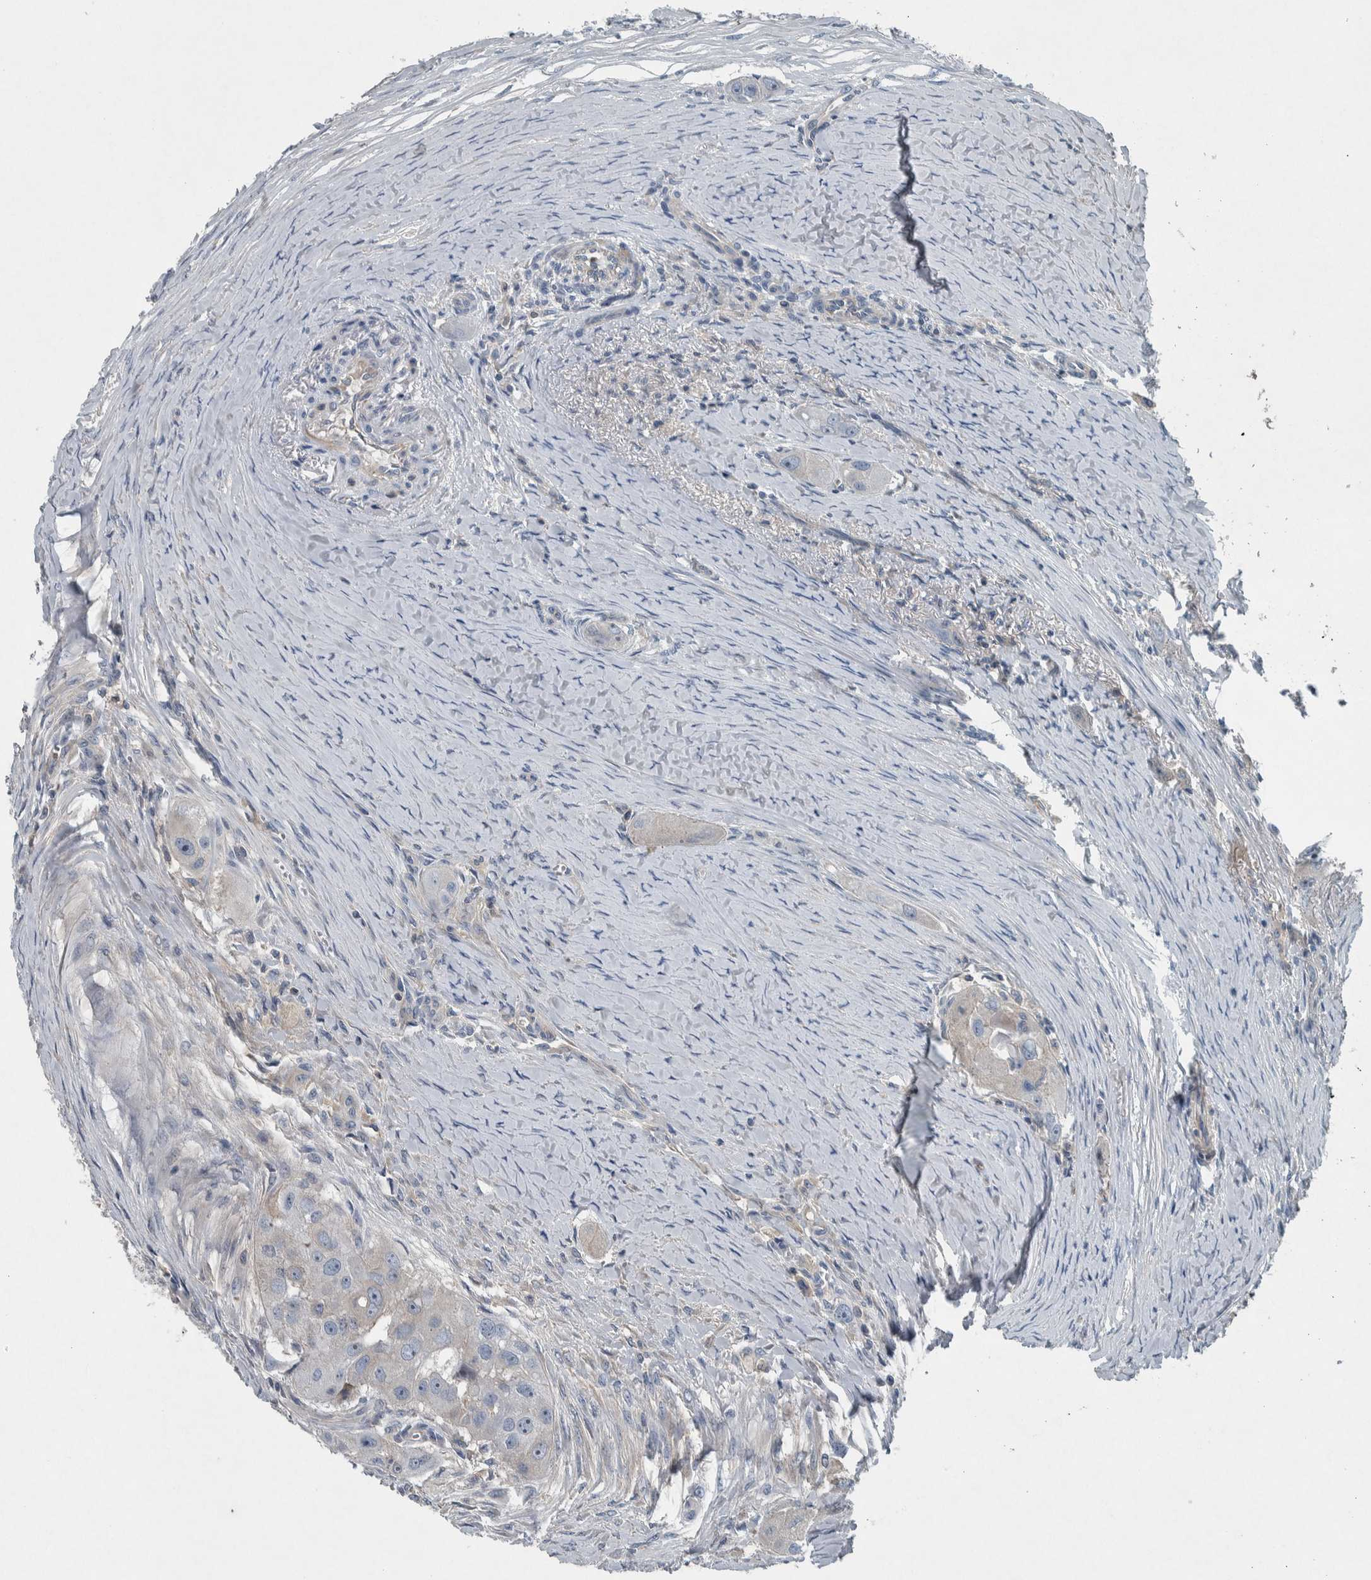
{"staining": {"intensity": "negative", "quantity": "none", "location": "none"}, "tissue": "head and neck cancer", "cell_type": "Tumor cells", "image_type": "cancer", "snomed": [{"axis": "morphology", "description": "Normal tissue, NOS"}, {"axis": "morphology", "description": "Squamous cell carcinoma, NOS"}, {"axis": "topography", "description": "Skeletal muscle"}, {"axis": "topography", "description": "Head-Neck"}], "caption": "Immunohistochemistry (IHC) of human head and neck squamous cell carcinoma exhibits no positivity in tumor cells.", "gene": "SERPINC1", "patient": {"sex": "male", "age": 51}}